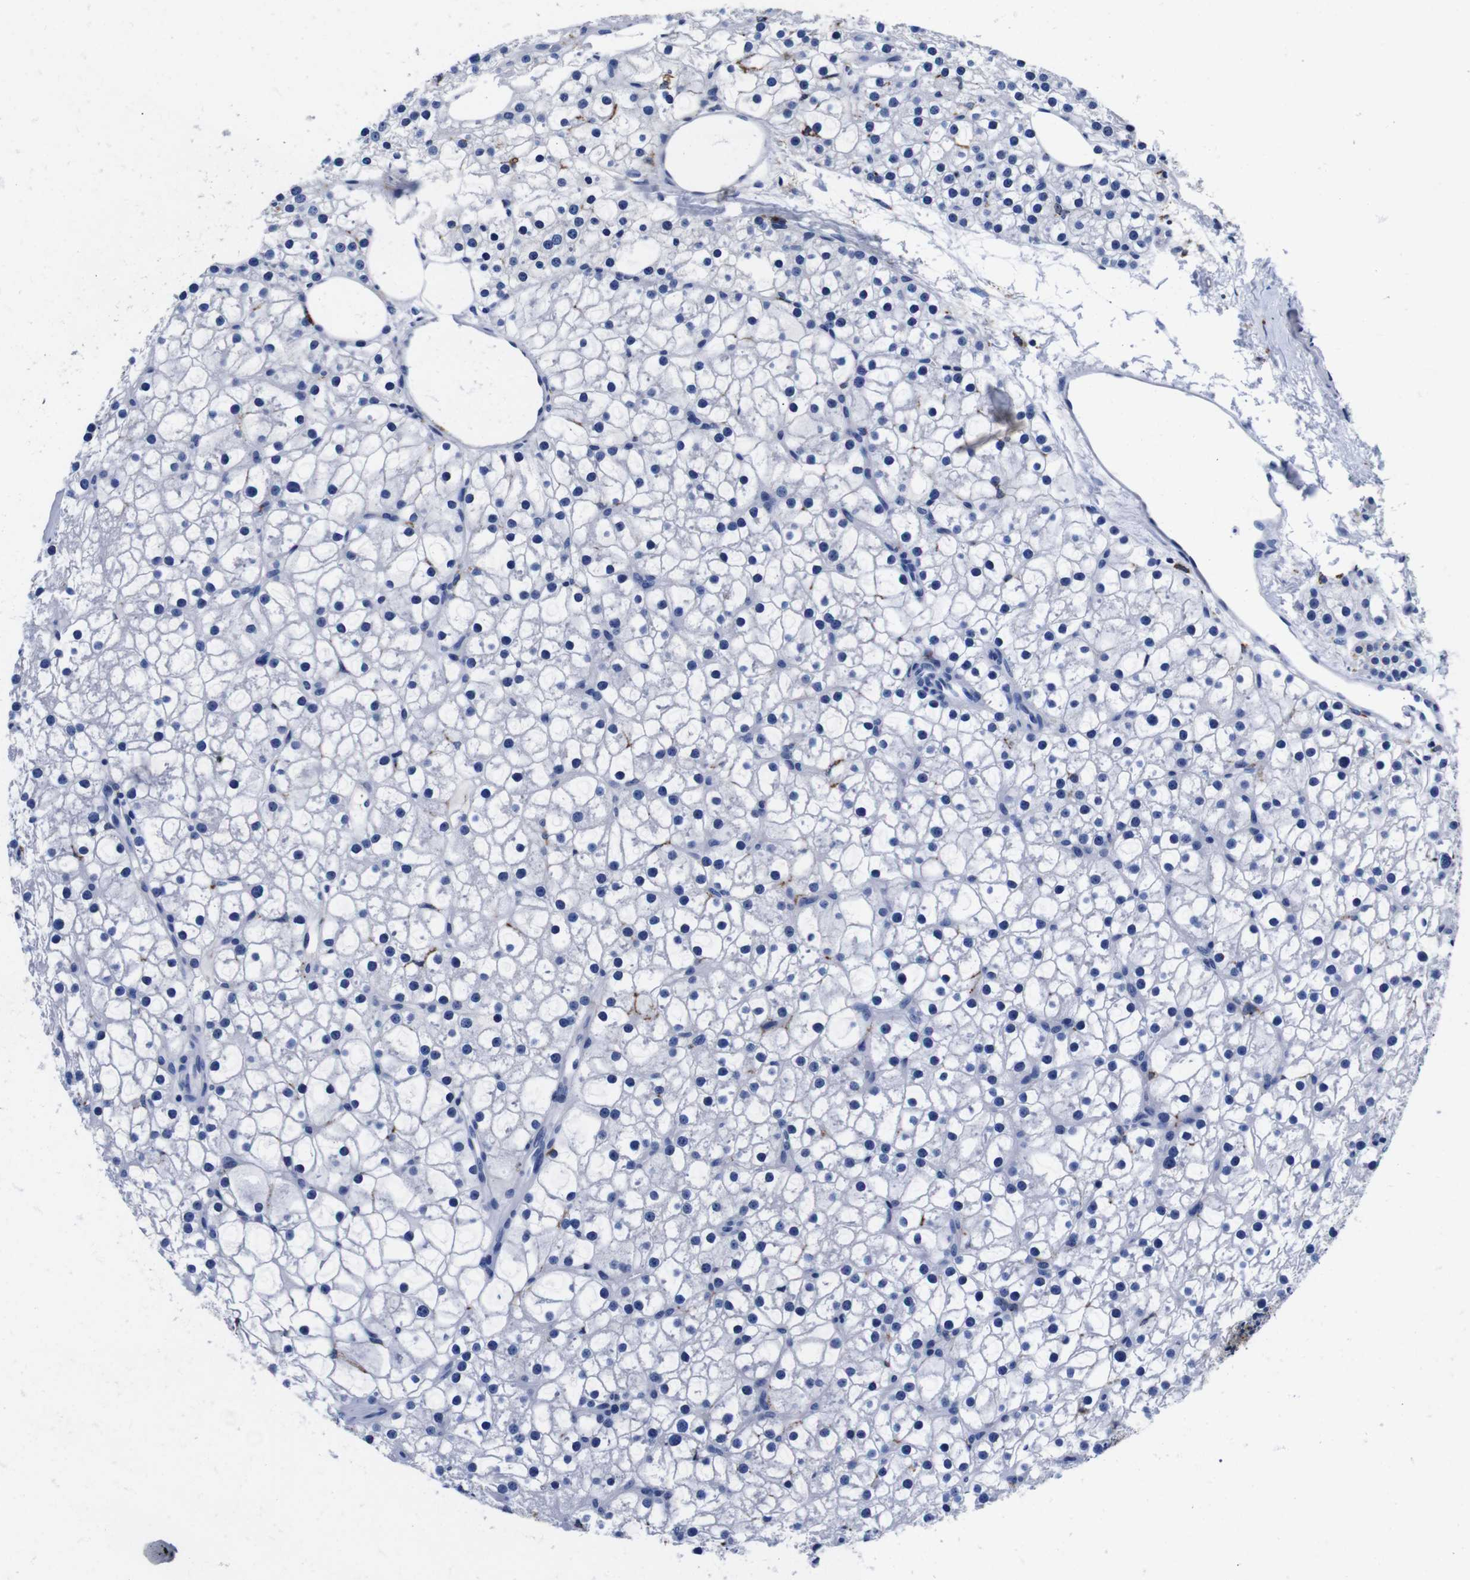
{"staining": {"intensity": "negative", "quantity": "none", "location": "none"}, "tissue": "parathyroid gland", "cell_type": "Glandular cells", "image_type": "normal", "snomed": [{"axis": "morphology", "description": "Normal tissue, NOS"}, {"axis": "morphology", "description": "Adenoma, NOS"}, {"axis": "topography", "description": "Parathyroid gland"}], "caption": "A micrograph of parathyroid gland stained for a protein displays no brown staining in glandular cells.", "gene": "ENSG00000248993", "patient": {"sex": "female", "age": 70}}